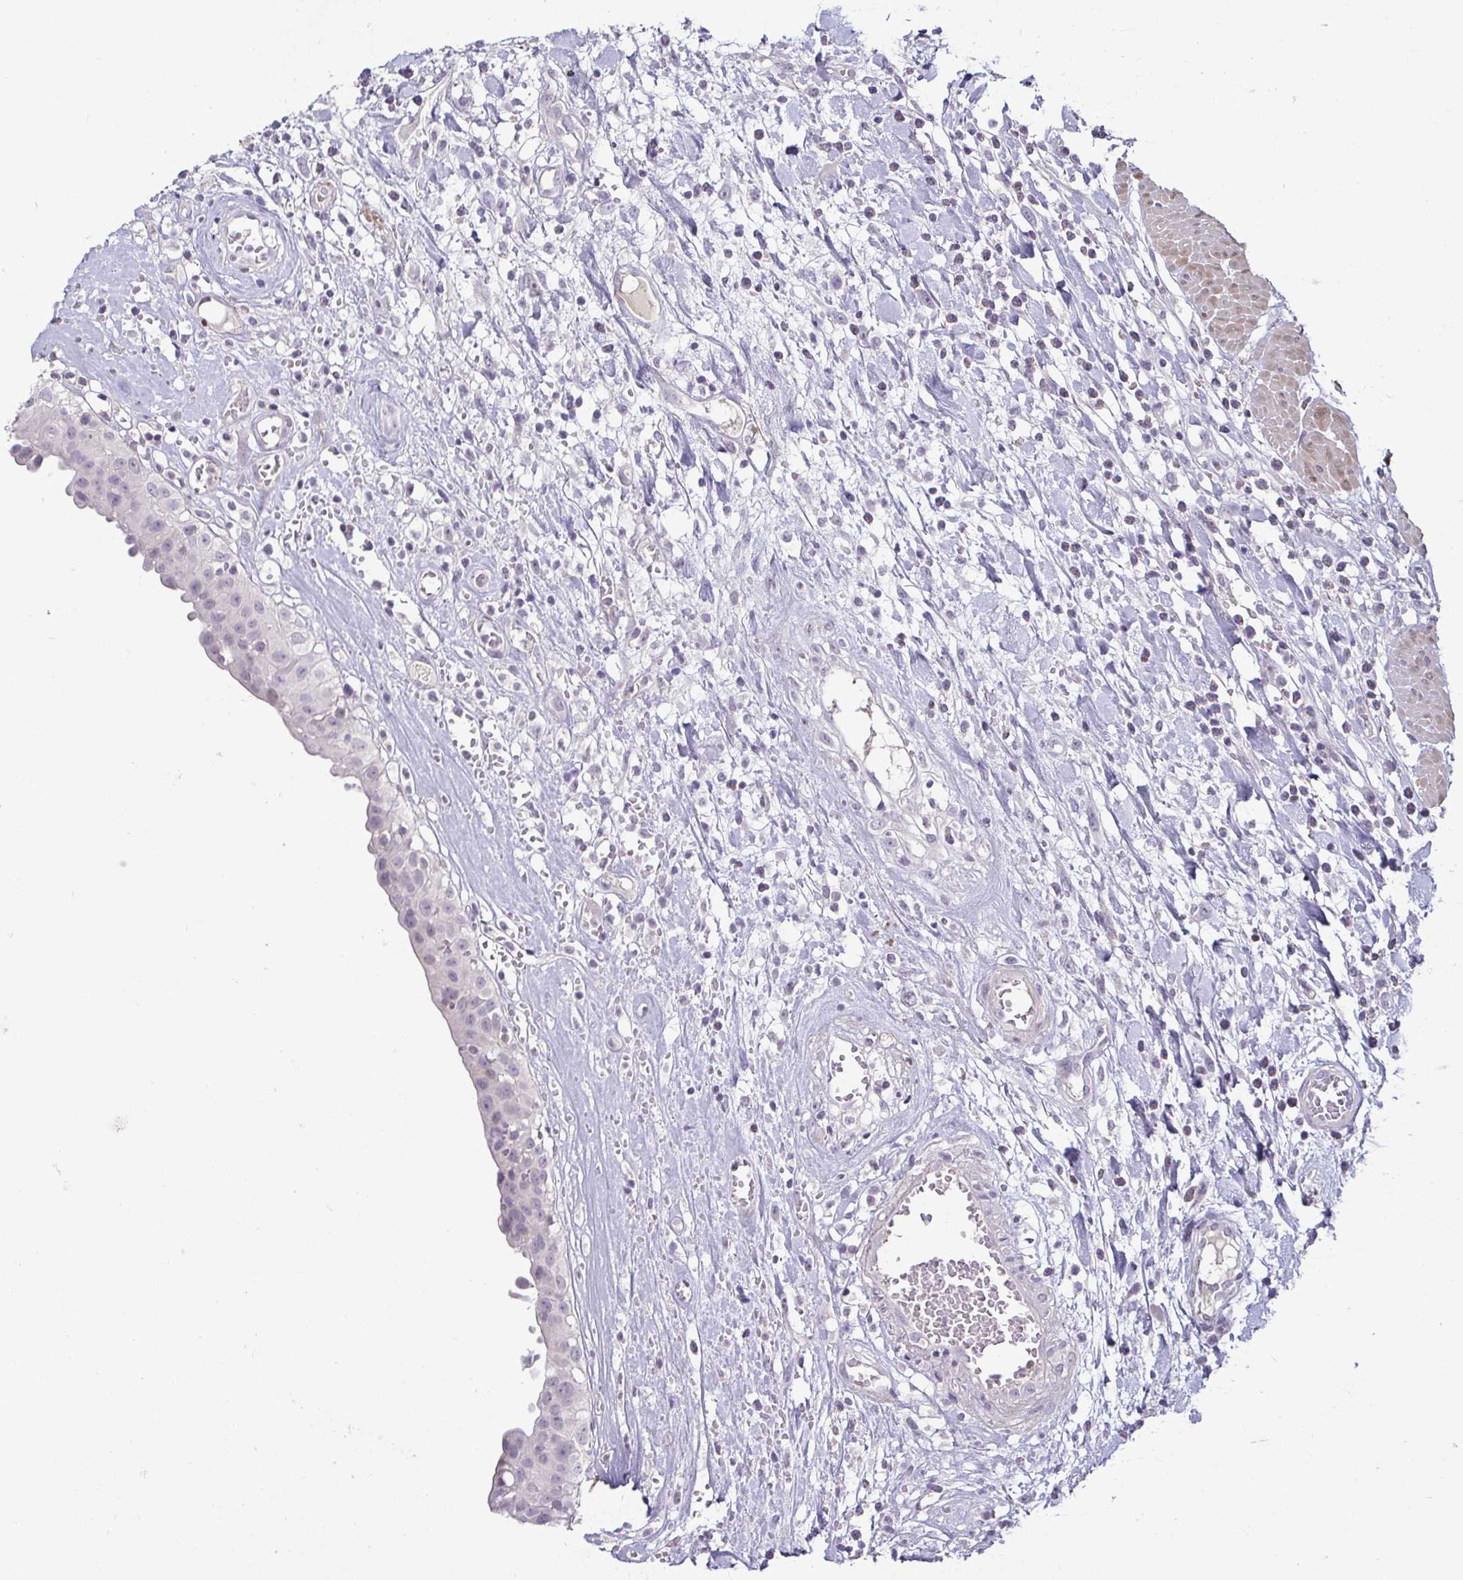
{"staining": {"intensity": "negative", "quantity": "none", "location": "none"}, "tissue": "urinary bladder", "cell_type": "Urothelial cells", "image_type": "normal", "snomed": [{"axis": "morphology", "description": "Normal tissue, NOS"}, {"axis": "topography", "description": "Urinary bladder"}], "caption": "Unremarkable urinary bladder was stained to show a protein in brown. There is no significant expression in urothelial cells. The staining is performed using DAB brown chromogen with nuclei counter-stained in using hematoxylin.", "gene": "HOPX", "patient": {"sex": "male", "age": 64}}